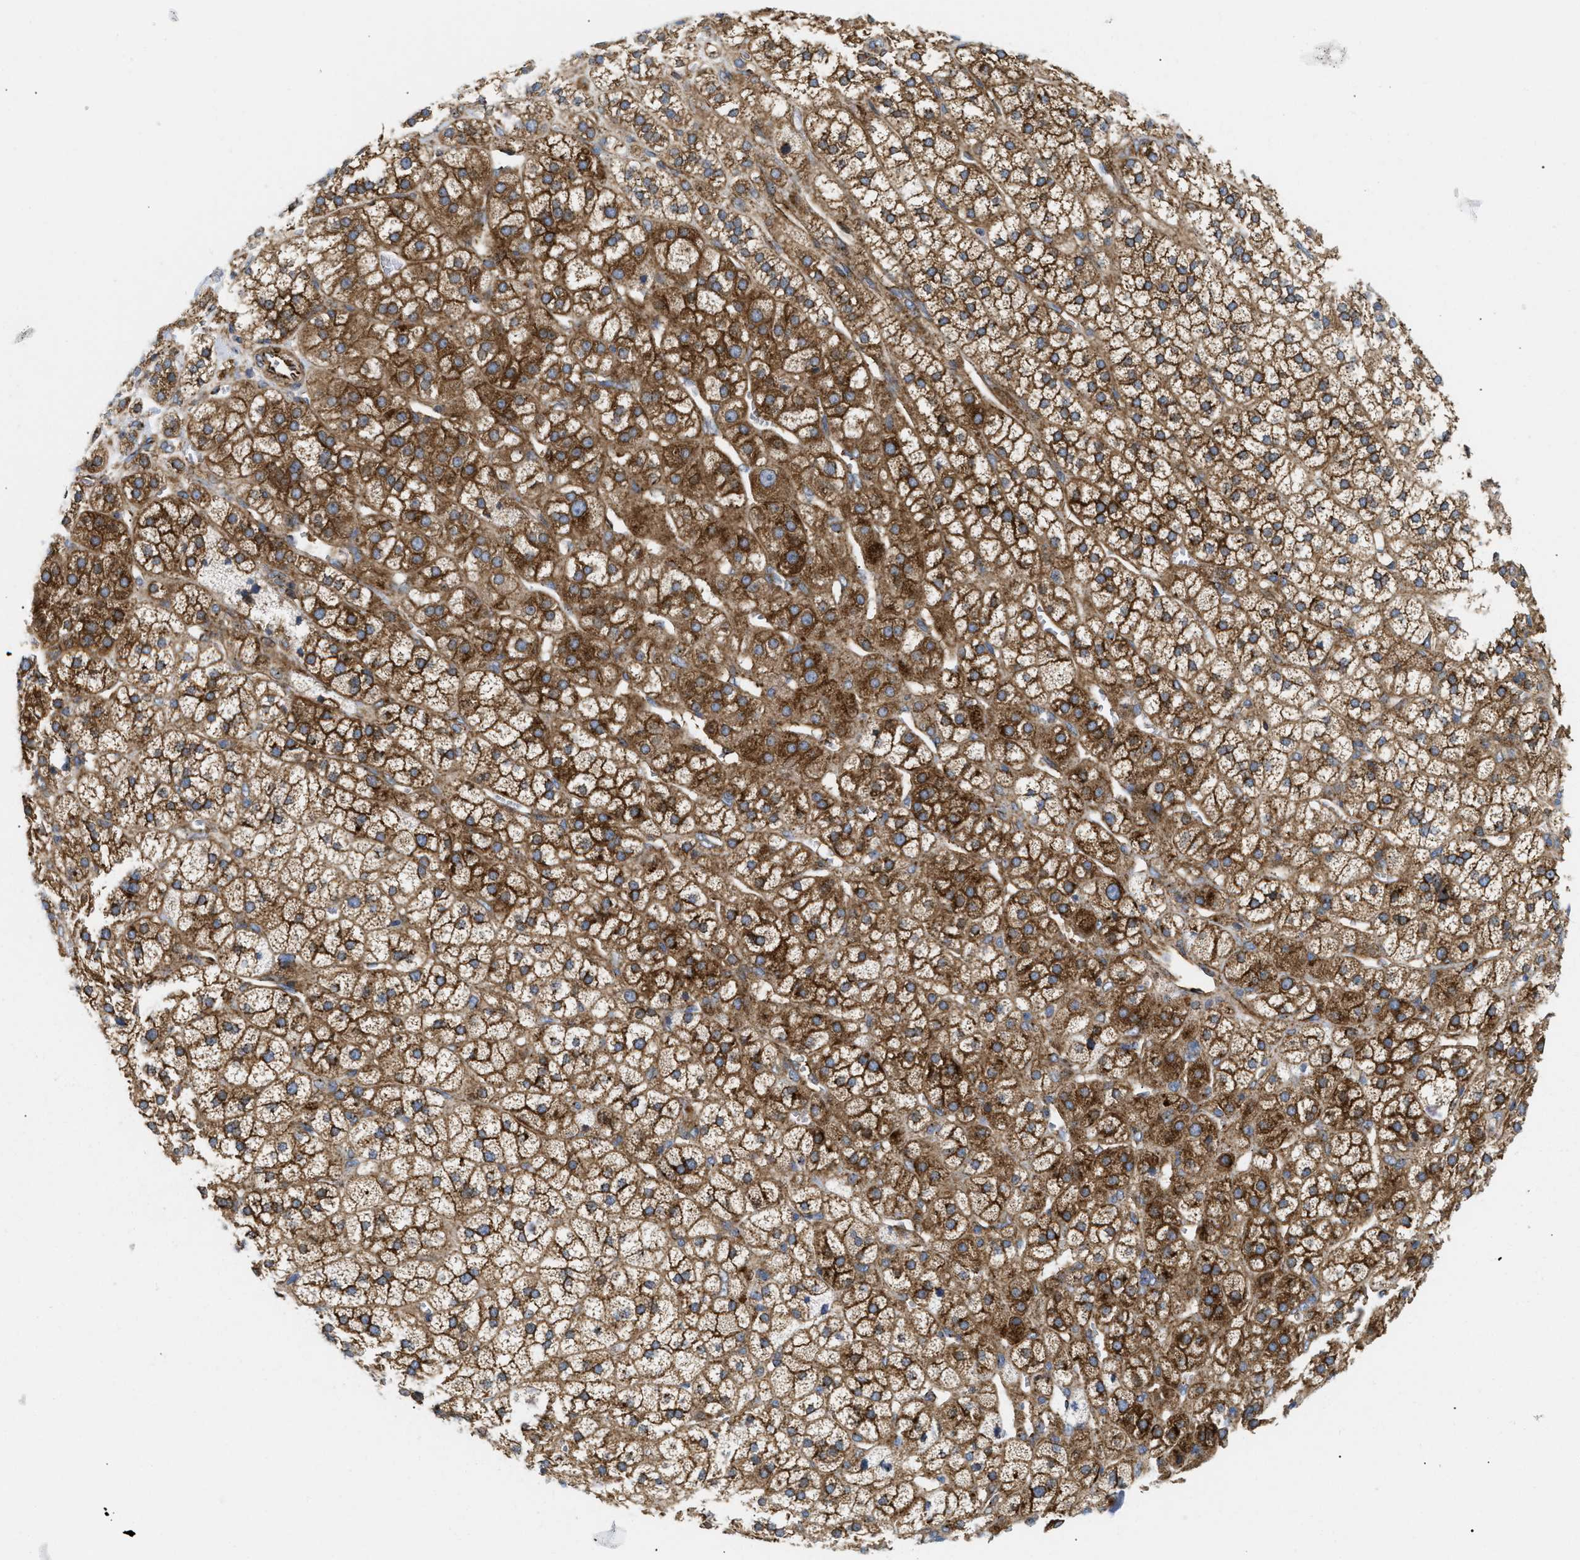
{"staining": {"intensity": "strong", "quantity": ">75%", "location": "cytoplasmic/membranous"}, "tissue": "adrenal gland", "cell_type": "Glandular cells", "image_type": "normal", "snomed": [{"axis": "morphology", "description": "Normal tissue, NOS"}, {"axis": "topography", "description": "Adrenal gland"}], "caption": "Protein expression by immunohistochemistry shows strong cytoplasmic/membranous expression in approximately >75% of glandular cells in normal adrenal gland. (DAB IHC, brown staining for protein, blue staining for nuclei).", "gene": "DCTN4", "patient": {"sex": "male", "age": 56}}